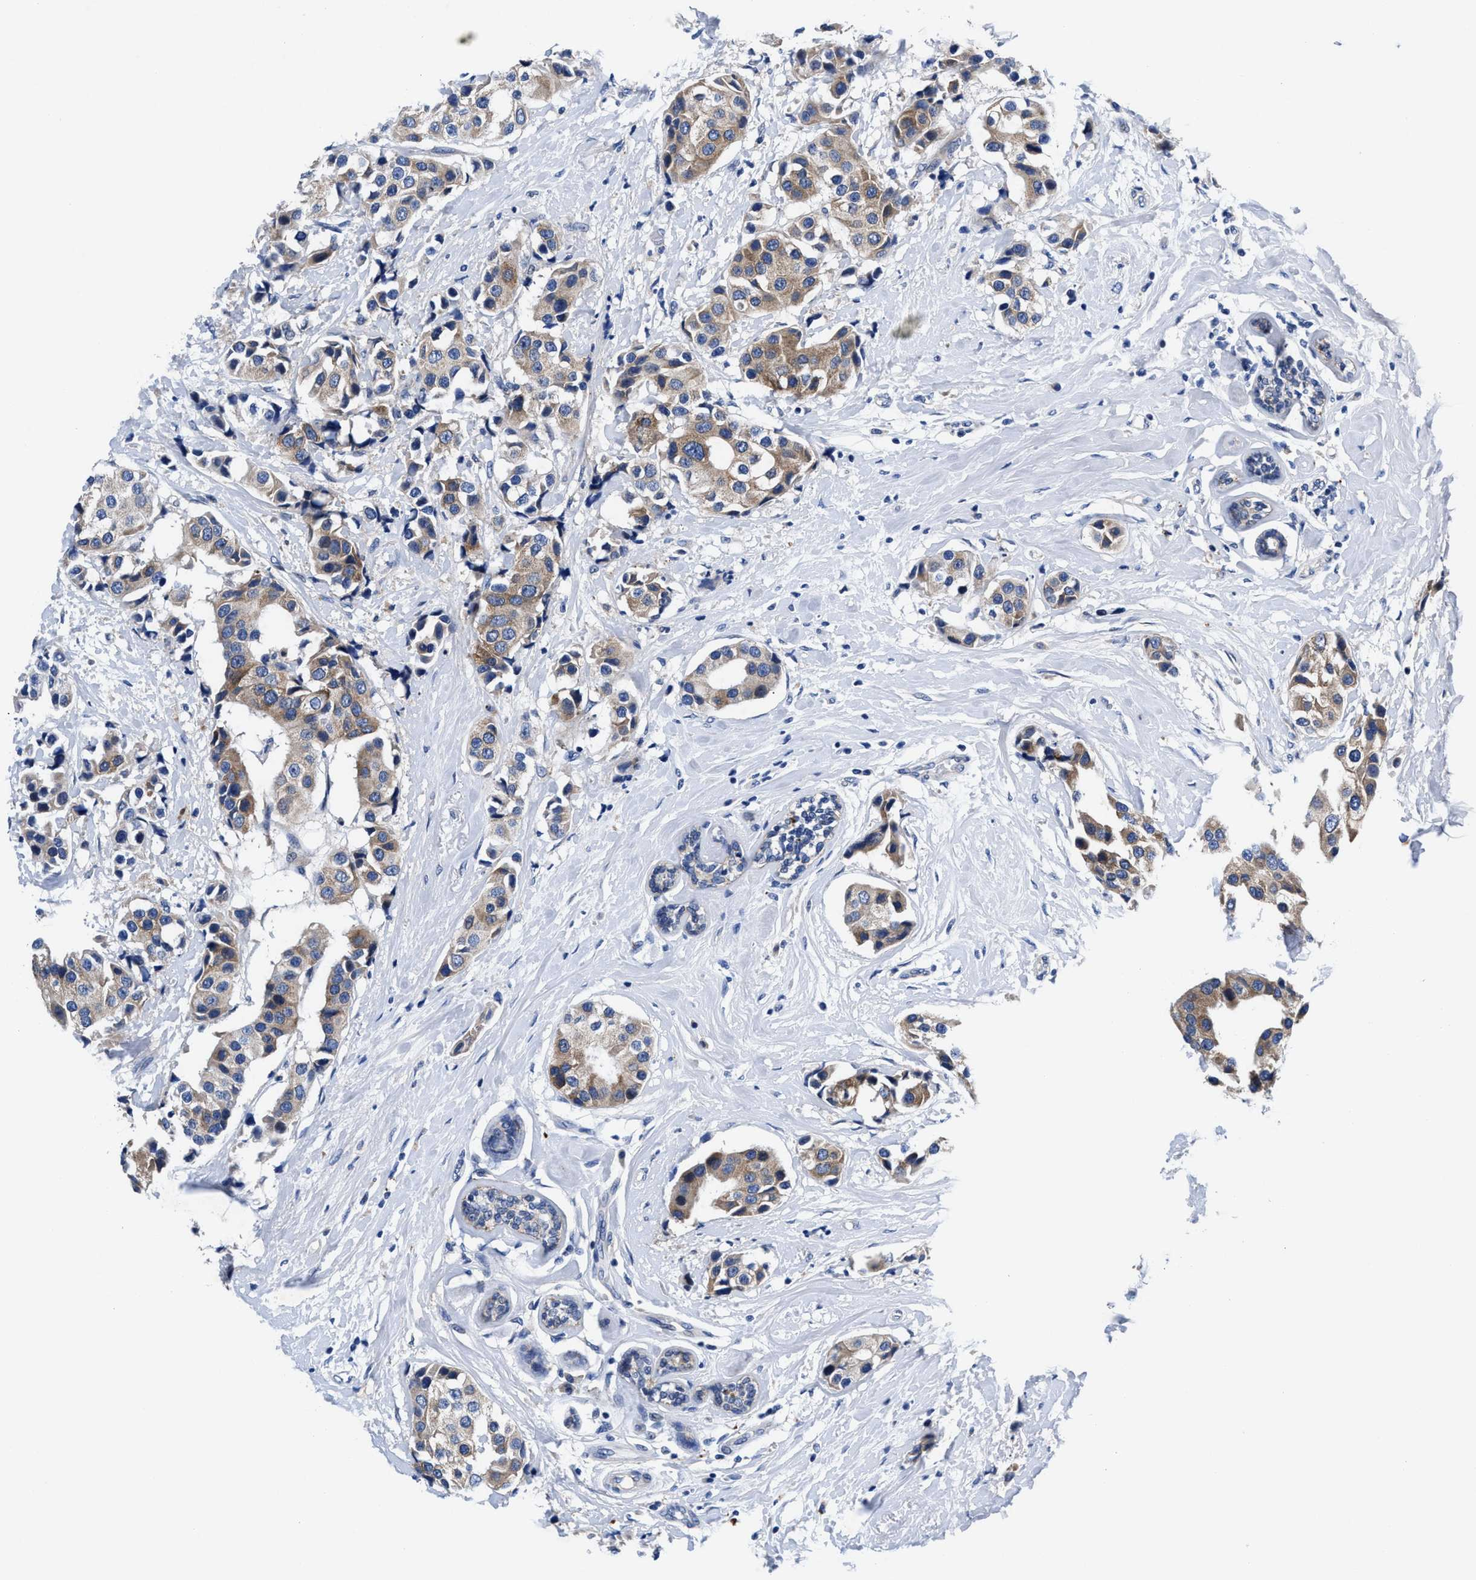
{"staining": {"intensity": "weak", "quantity": ">75%", "location": "cytoplasmic/membranous"}, "tissue": "breast cancer", "cell_type": "Tumor cells", "image_type": "cancer", "snomed": [{"axis": "morphology", "description": "Normal tissue, NOS"}, {"axis": "morphology", "description": "Duct carcinoma"}, {"axis": "topography", "description": "Breast"}], "caption": "Weak cytoplasmic/membranous positivity is appreciated in about >75% of tumor cells in breast cancer (invasive ductal carcinoma). (DAB = brown stain, brightfield microscopy at high magnification).", "gene": "DHRS13", "patient": {"sex": "female", "age": 39}}